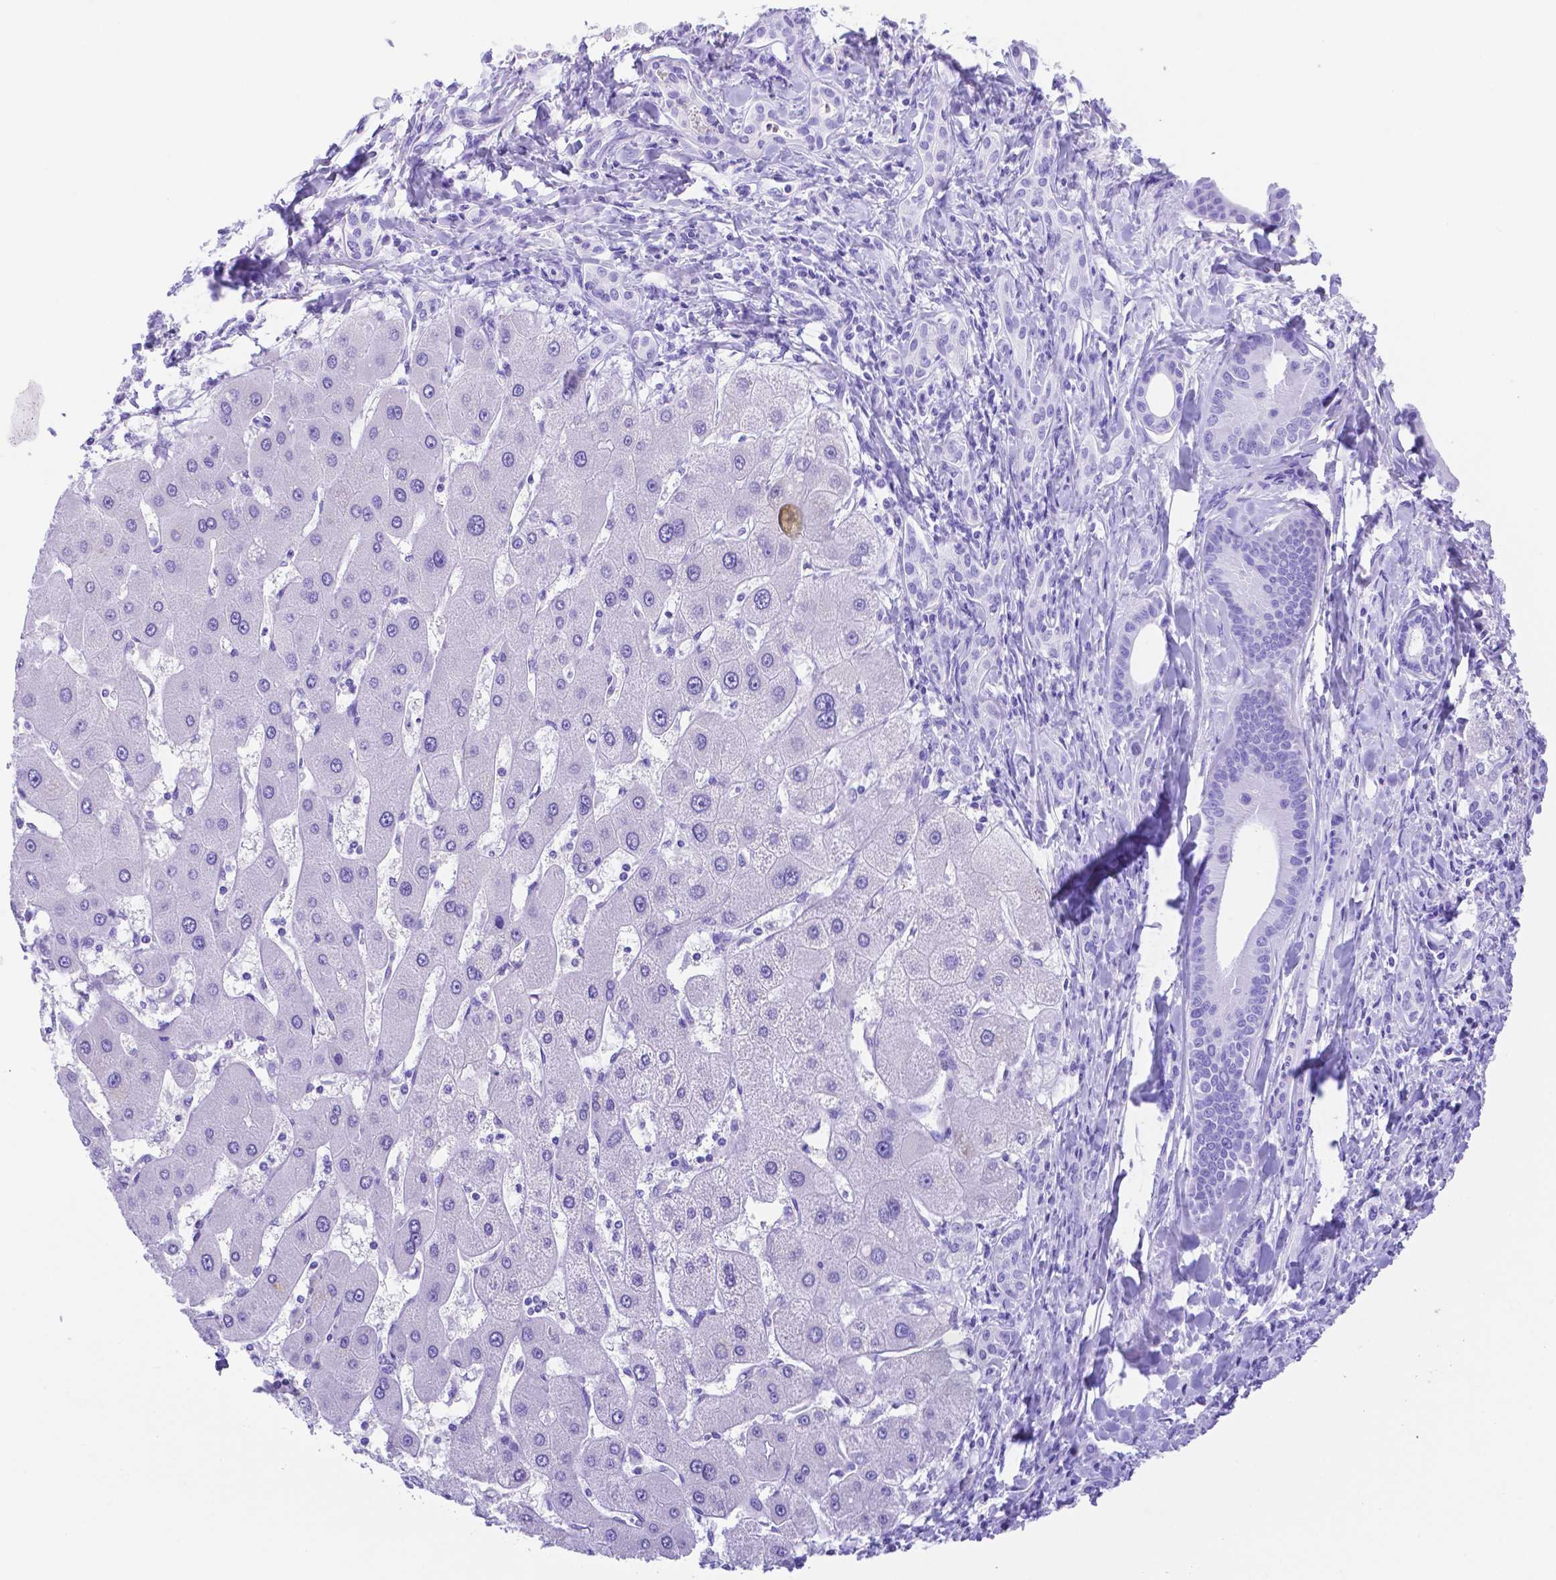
{"staining": {"intensity": "negative", "quantity": "none", "location": "none"}, "tissue": "liver cancer", "cell_type": "Tumor cells", "image_type": "cancer", "snomed": [{"axis": "morphology", "description": "Cholangiocarcinoma"}, {"axis": "topography", "description": "Liver"}], "caption": "Histopathology image shows no protein expression in tumor cells of liver cholangiocarcinoma tissue.", "gene": "SMR3A", "patient": {"sex": "male", "age": 66}}